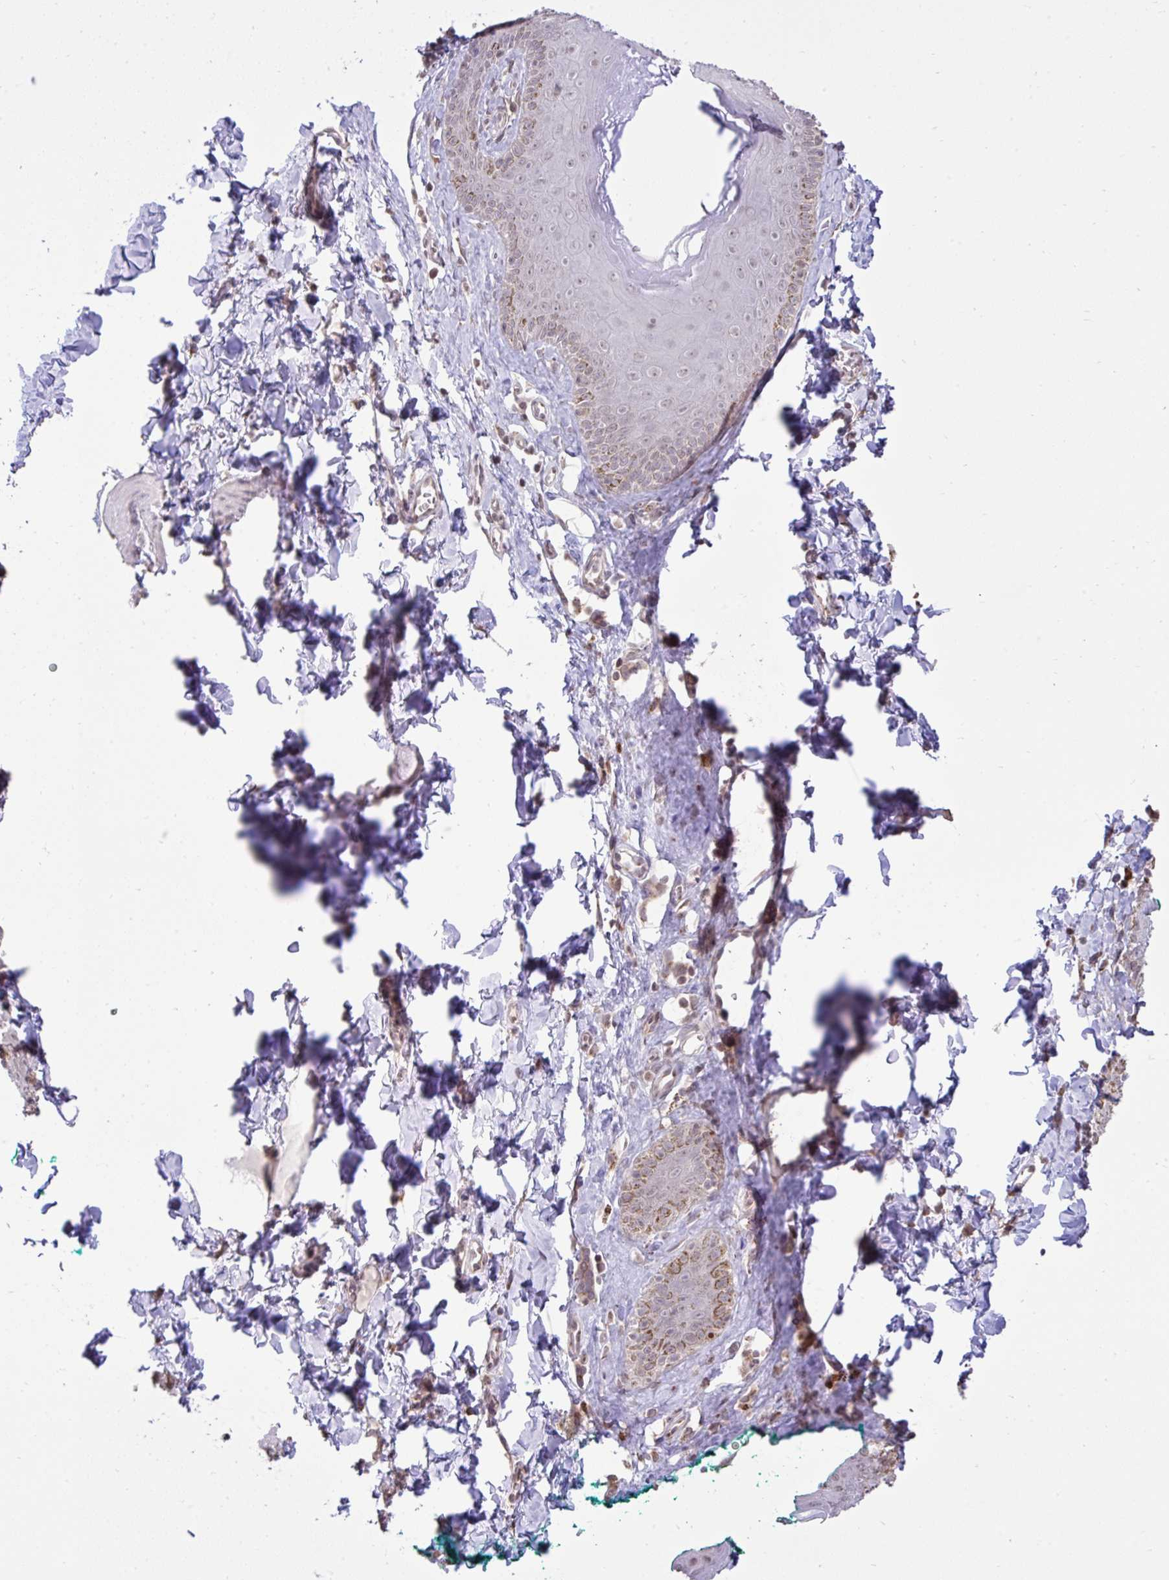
{"staining": {"intensity": "moderate", "quantity": "<25%", "location": "cytoplasmic/membranous"}, "tissue": "skin", "cell_type": "Epidermal cells", "image_type": "normal", "snomed": [{"axis": "morphology", "description": "Normal tissue, NOS"}, {"axis": "topography", "description": "Vulva"}, {"axis": "topography", "description": "Peripheral nerve tissue"}], "caption": "Immunohistochemical staining of benign skin exhibits low levels of moderate cytoplasmic/membranous expression in approximately <25% of epidermal cells.", "gene": "CYP20A1", "patient": {"sex": "female", "age": 66}}